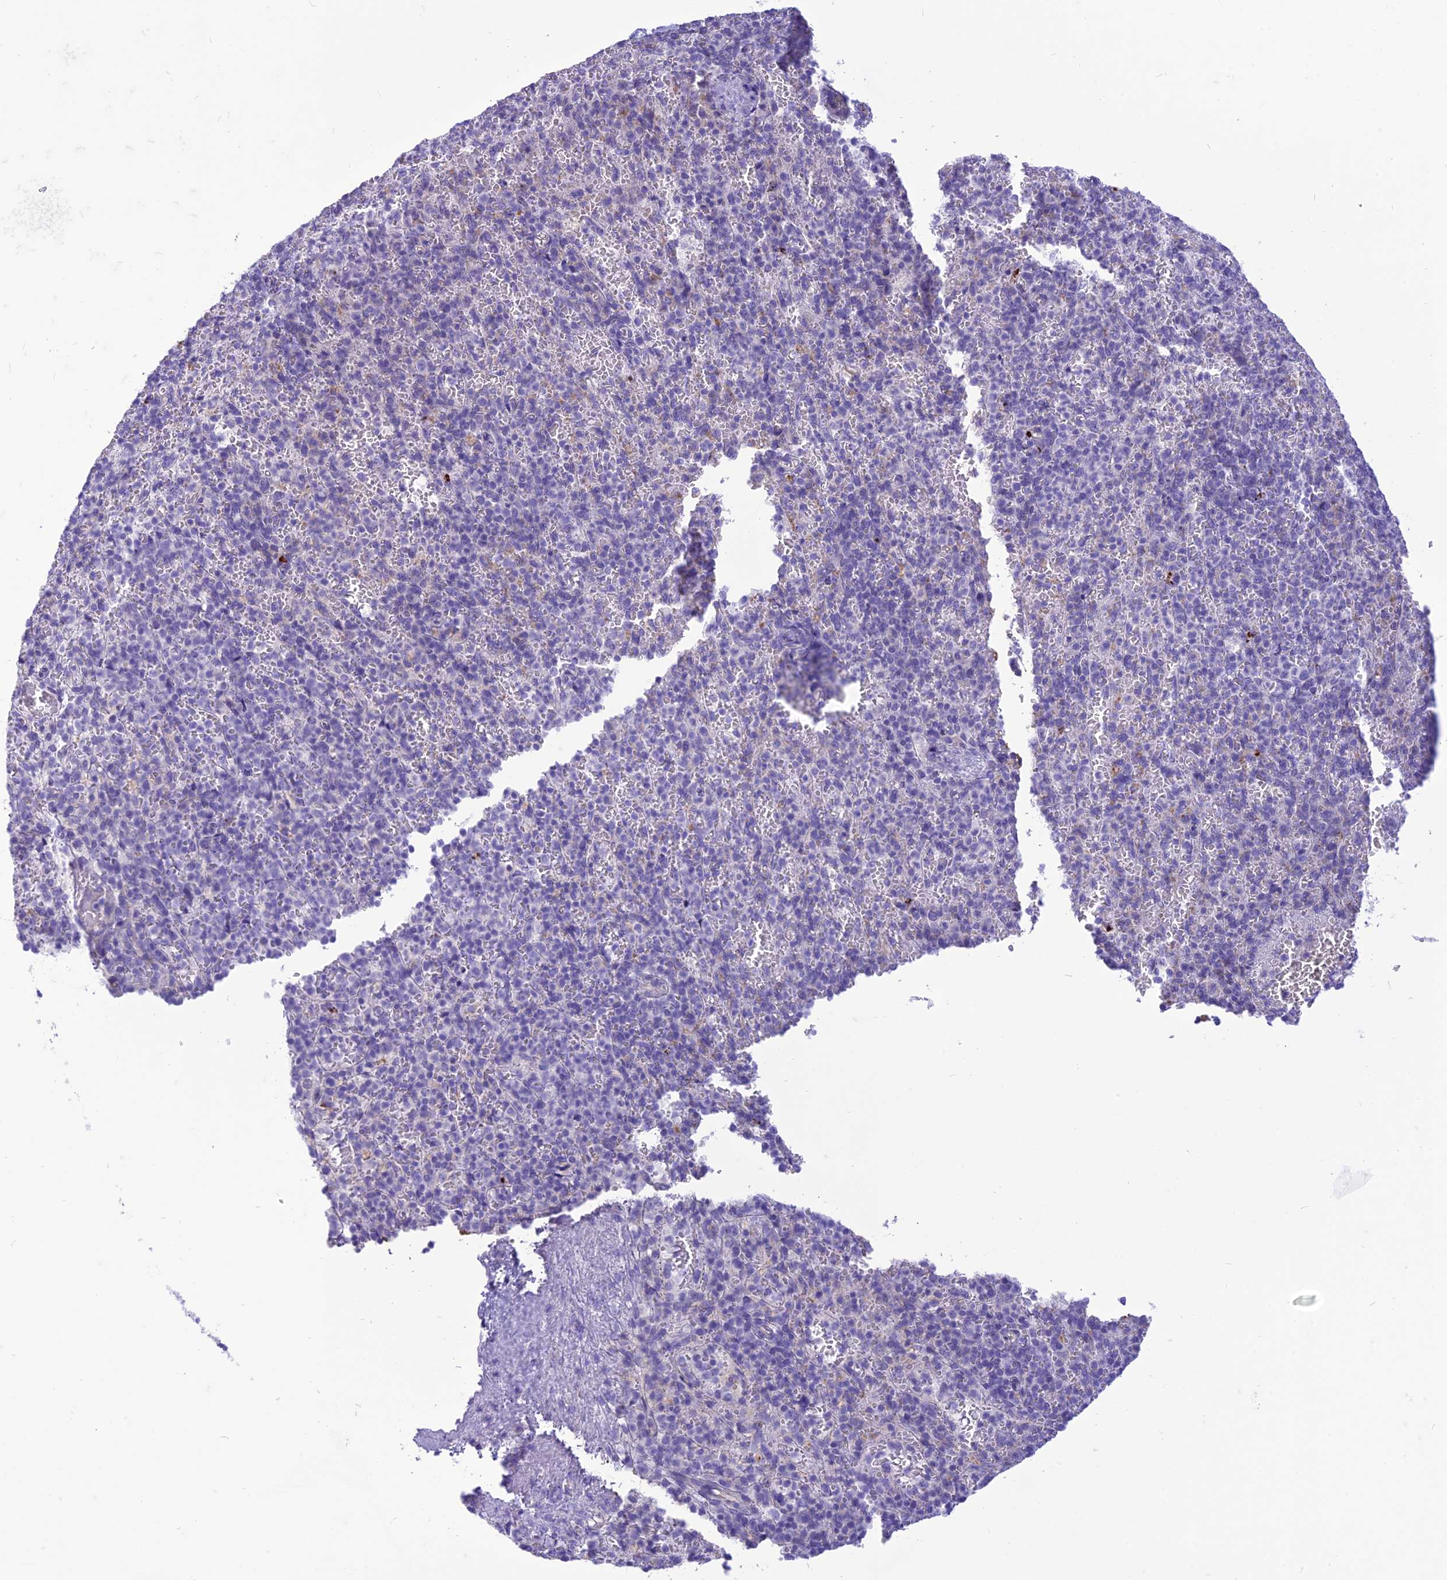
{"staining": {"intensity": "negative", "quantity": "none", "location": "none"}, "tissue": "spleen", "cell_type": "Cells in red pulp", "image_type": "normal", "snomed": [{"axis": "morphology", "description": "Normal tissue, NOS"}, {"axis": "topography", "description": "Spleen"}], "caption": "Cells in red pulp are negative for brown protein staining in normal spleen.", "gene": "DHDH", "patient": {"sex": "female", "age": 74}}